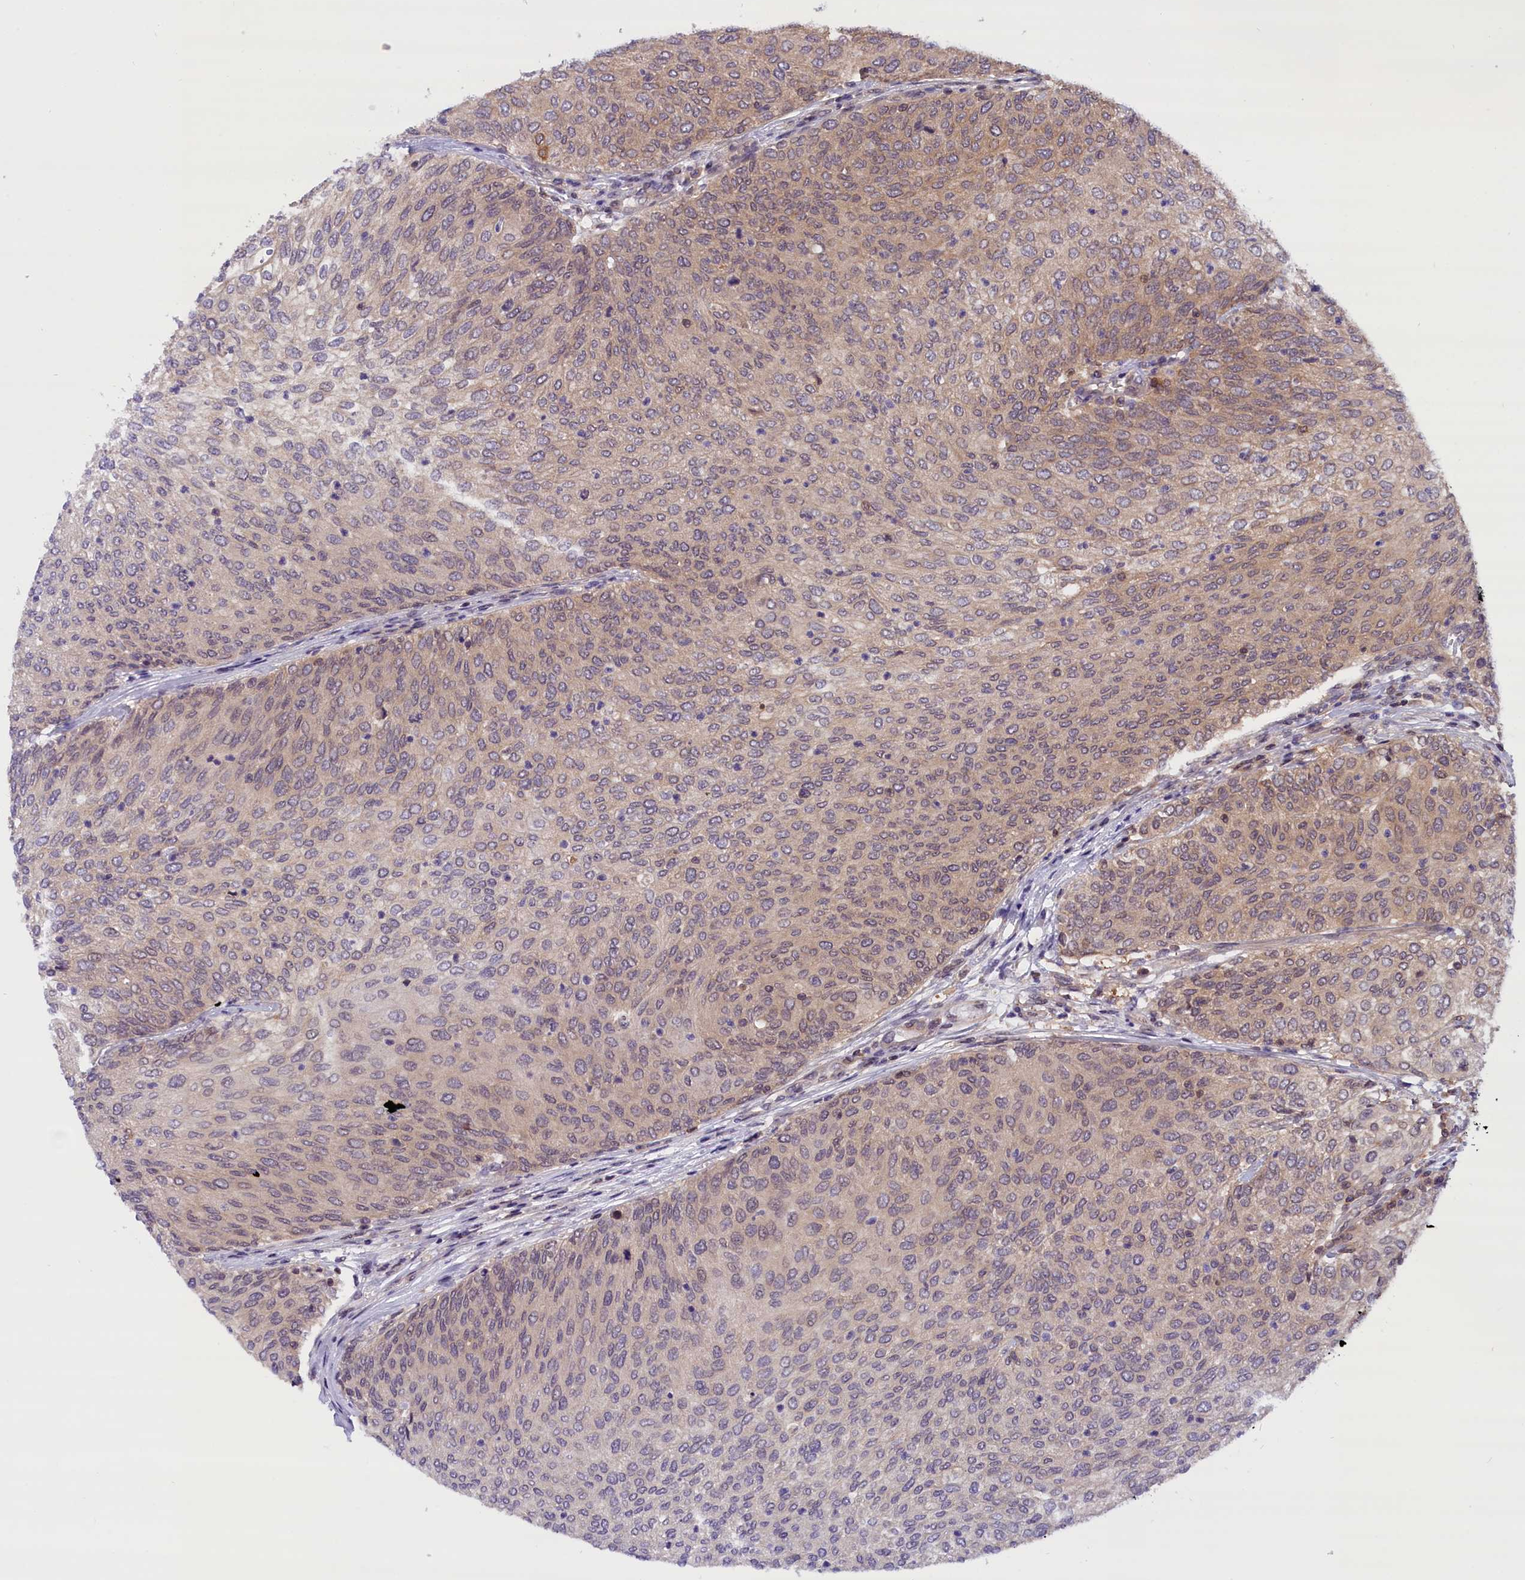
{"staining": {"intensity": "weak", "quantity": "25%-75%", "location": "cytoplasmic/membranous"}, "tissue": "urothelial cancer", "cell_type": "Tumor cells", "image_type": "cancer", "snomed": [{"axis": "morphology", "description": "Urothelial carcinoma, Low grade"}, {"axis": "topography", "description": "Urinary bladder"}], "caption": "Urothelial carcinoma (low-grade) stained with a brown dye reveals weak cytoplasmic/membranous positive staining in approximately 25%-75% of tumor cells.", "gene": "TBCB", "patient": {"sex": "female", "age": 79}}